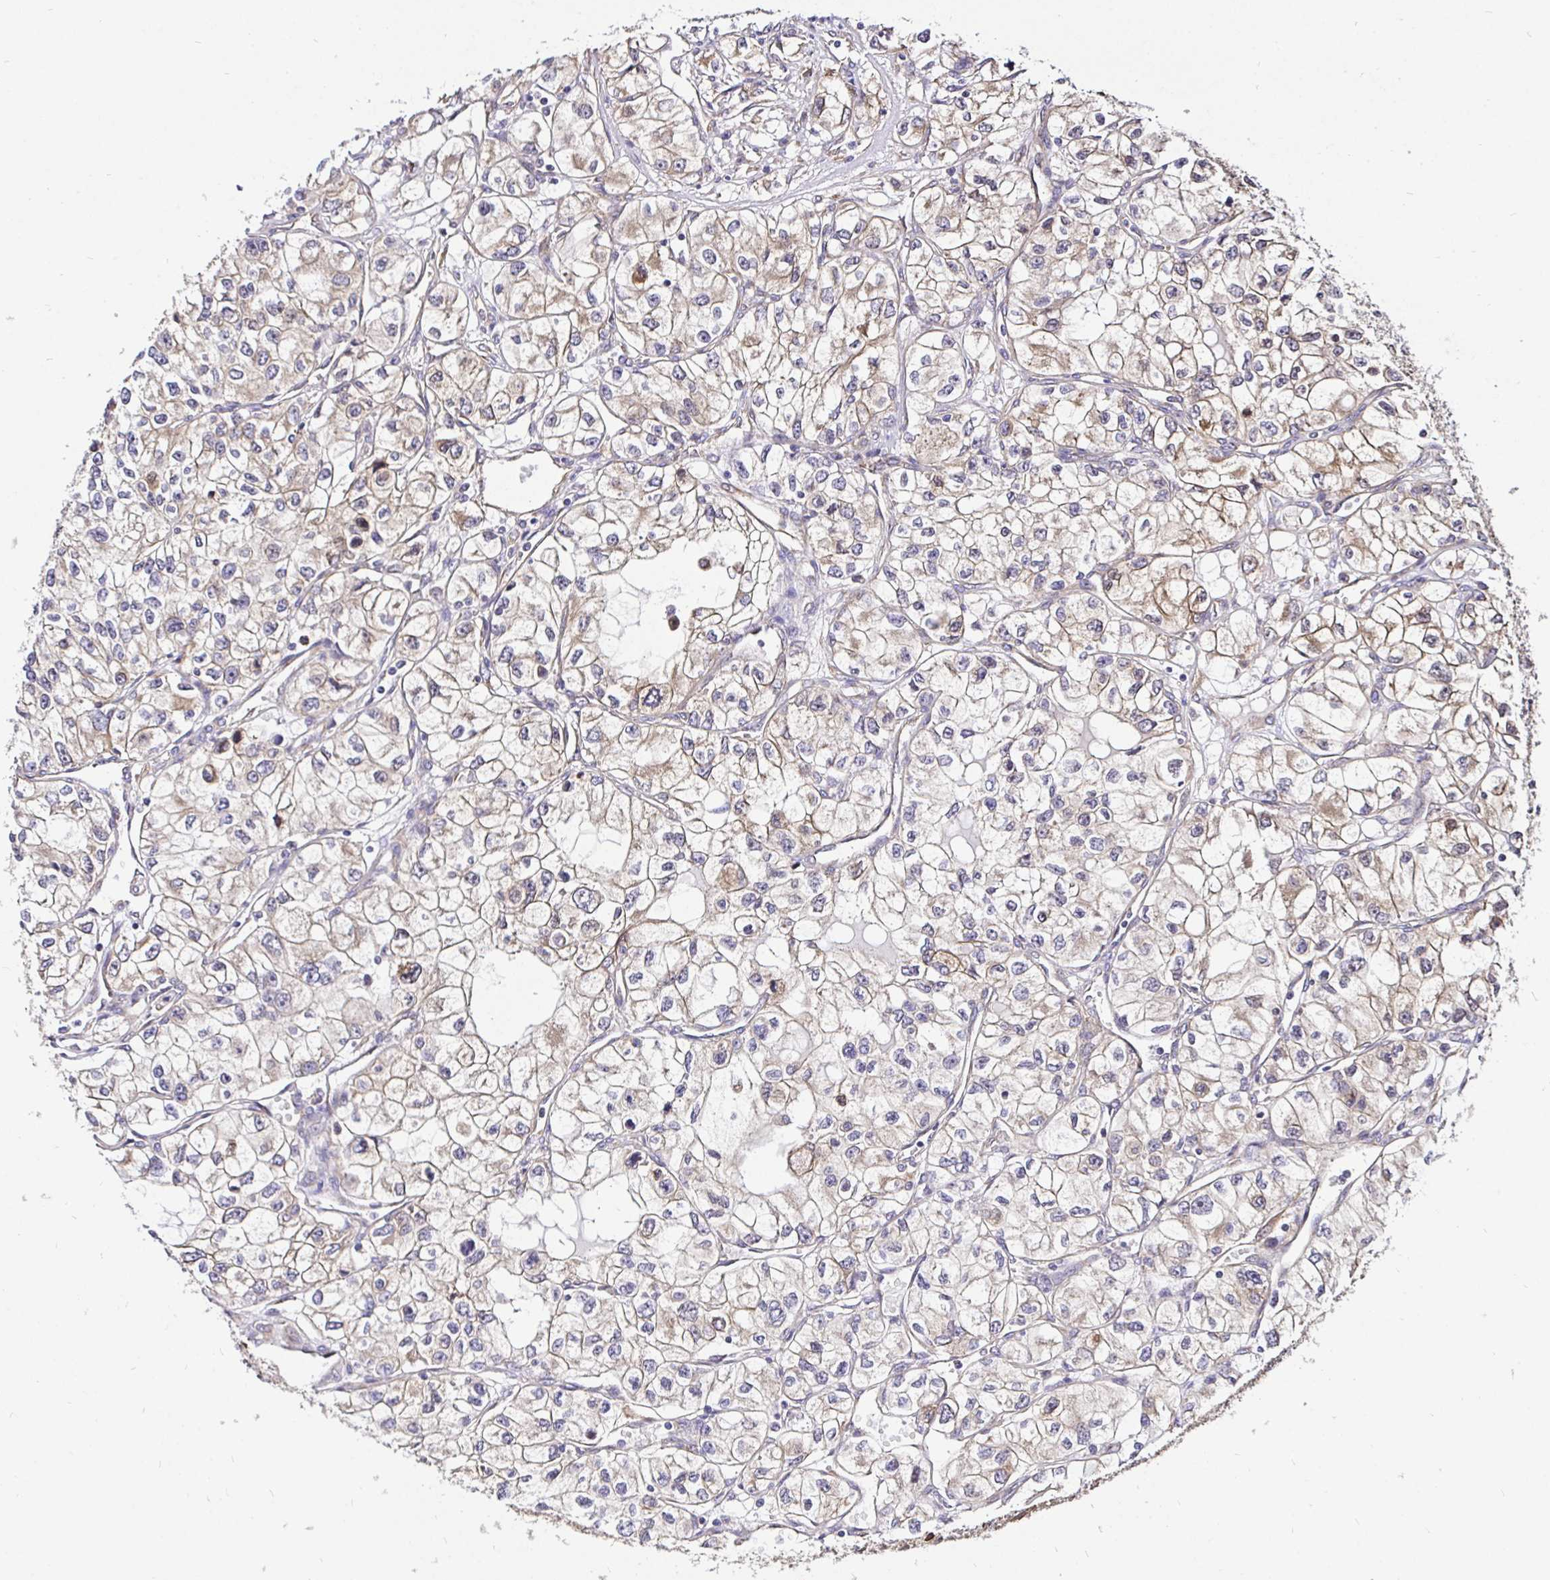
{"staining": {"intensity": "weak", "quantity": "<25%", "location": "cytoplasmic/membranous"}, "tissue": "renal cancer", "cell_type": "Tumor cells", "image_type": "cancer", "snomed": [{"axis": "morphology", "description": "Adenocarcinoma, NOS"}, {"axis": "topography", "description": "Kidney"}], "caption": "Tumor cells are negative for brown protein staining in renal cancer.", "gene": "CCDC122", "patient": {"sex": "female", "age": 59}}